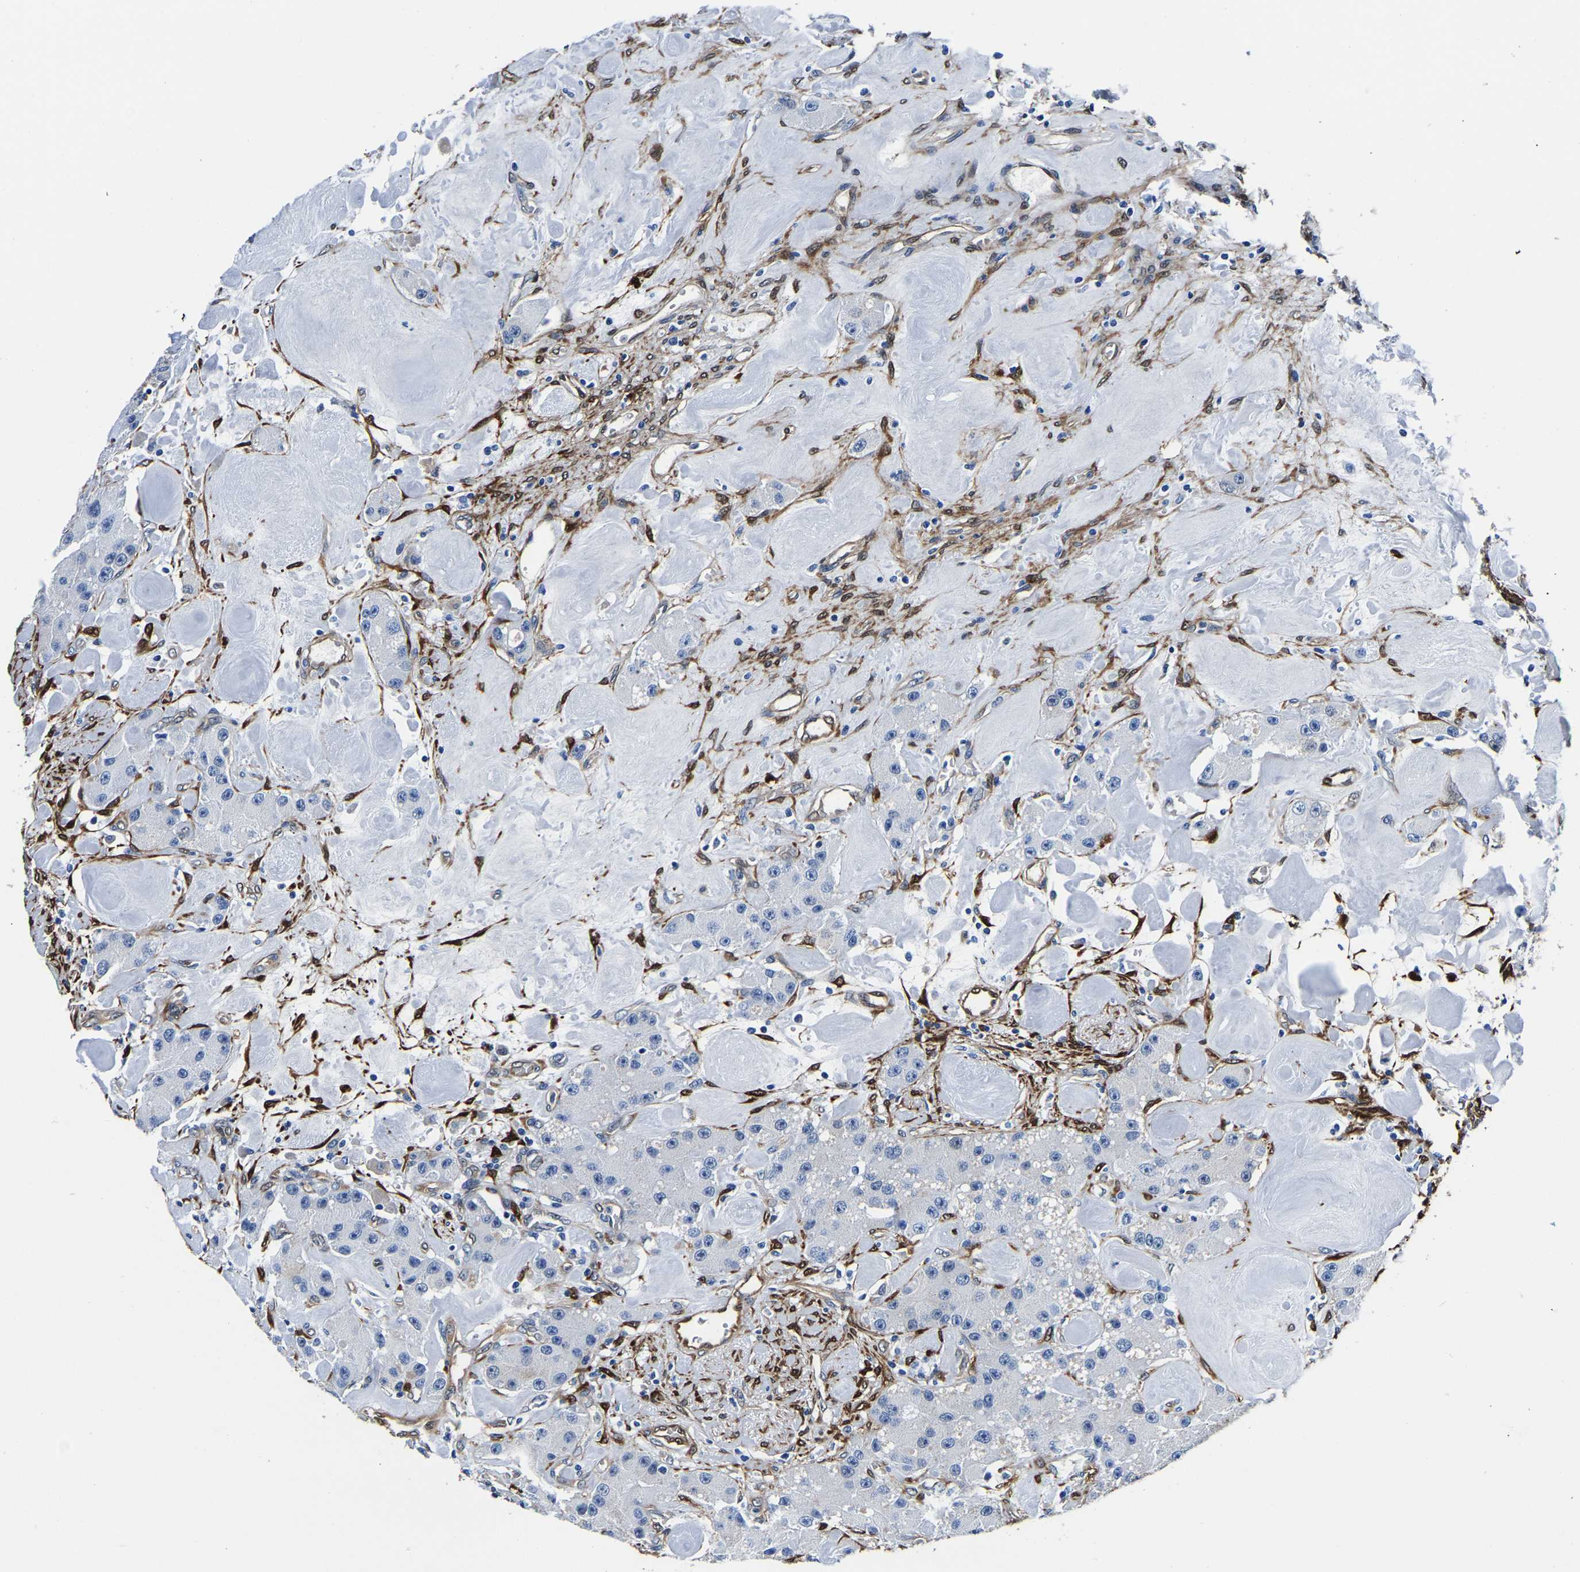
{"staining": {"intensity": "negative", "quantity": "none", "location": "none"}, "tissue": "carcinoid", "cell_type": "Tumor cells", "image_type": "cancer", "snomed": [{"axis": "morphology", "description": "Carcinoid, malignant, NOS"}, {"axis": "topography", "description": "Pancreas"}], "caption": "DAB immunohistochemical staining of human carcinoid demonstrates no significant expression in tumor cells.", "gene": "S100A13", "patient": {"sex": "male", "age": 41}}